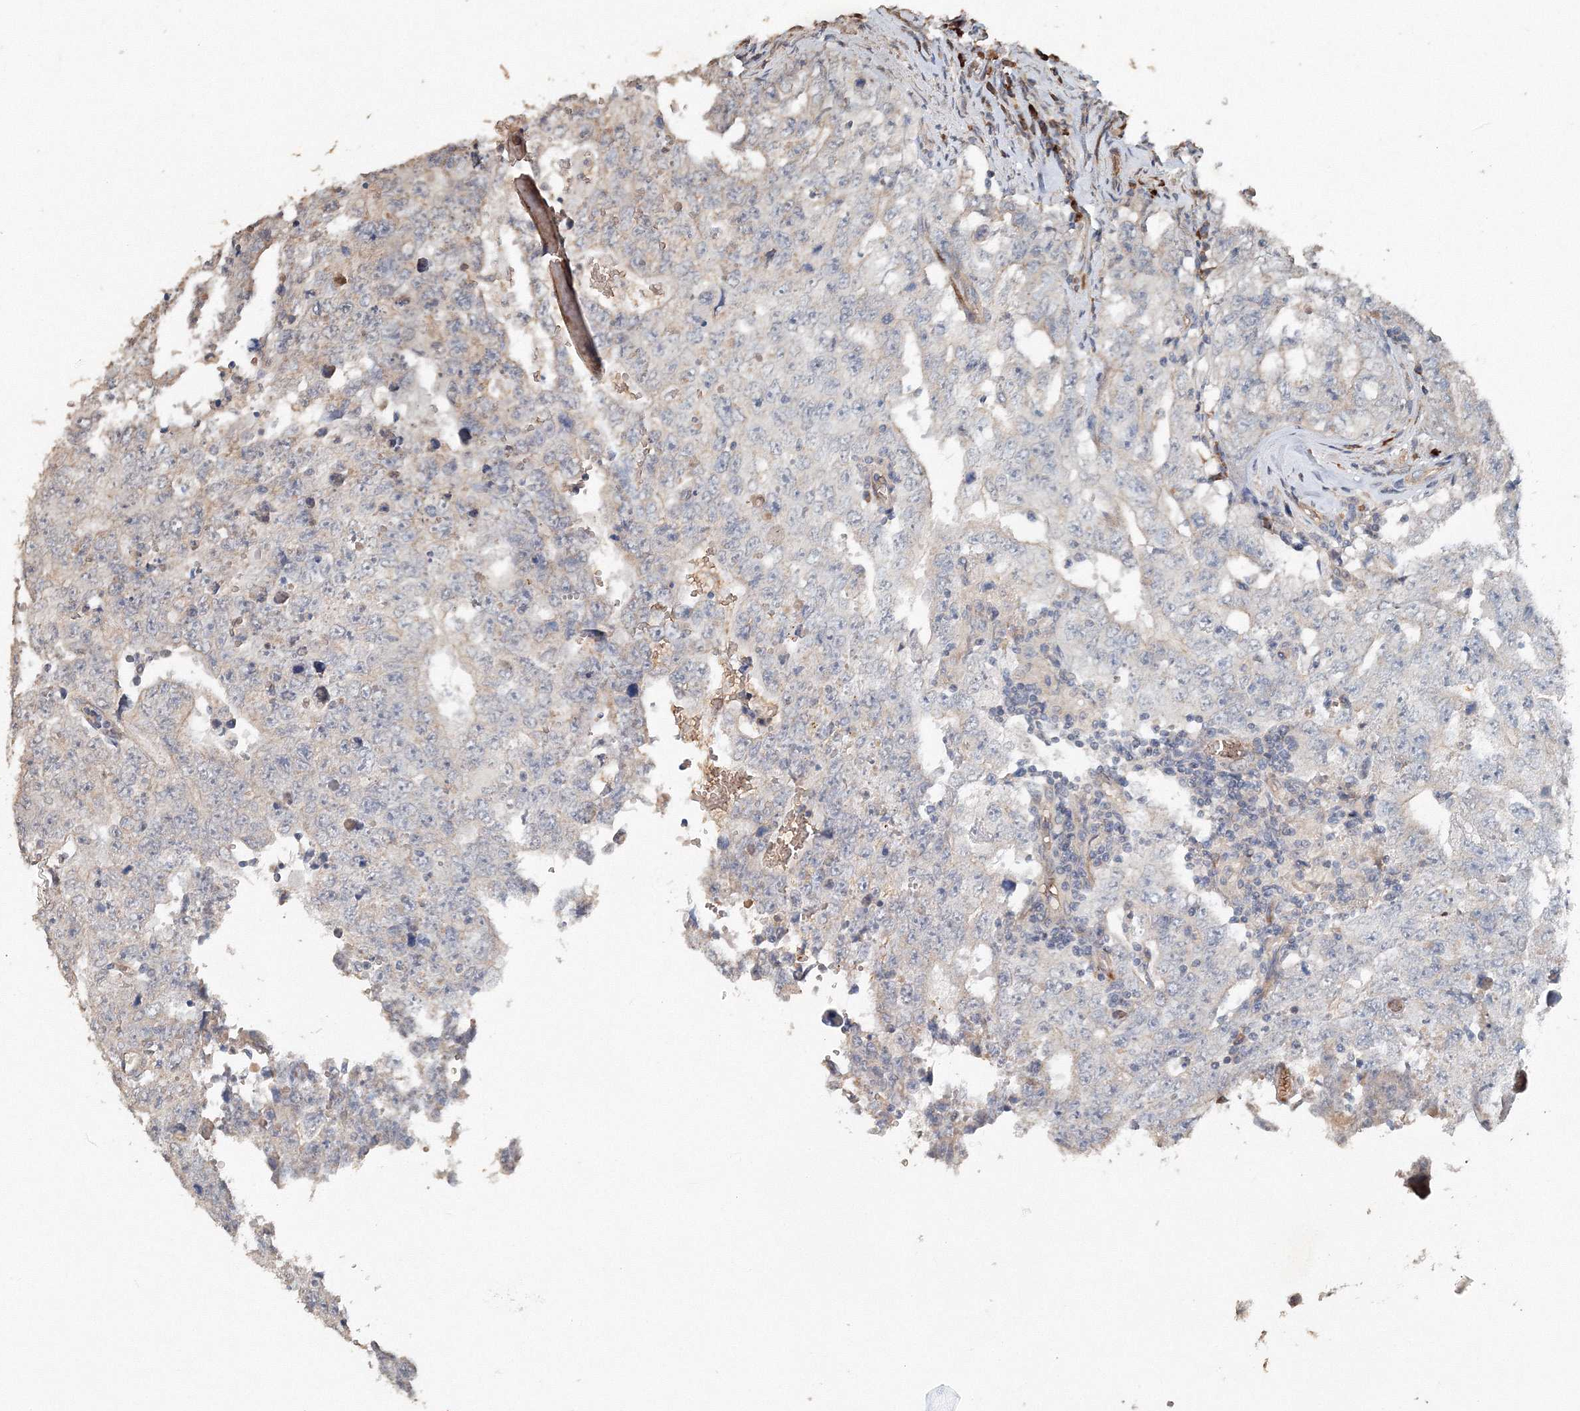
{"staining": {"intensity": "negative", "quantity": "none", "location": "none"}, "tissue": "testis cancer", "cell_type": "Tumor cells", "image_type": "cancer", "snomed": [{"axis": "morphology", "description": "Seminoma, NOS"}, {"axis": "morphology", "description": "Carcinoma, Embryonal, NOS"}, {"axis": "topography", "description": "Testis"}], "caption": "Tumor cells show no significant staining in testis cancer (seminoma). Brightfield microscopy of IHC stained with DAB (brown) and hematoxylin (blue), captured at high magnification.", "gene": "NALF2", "patient": {"sex": "male", "age": 43}}